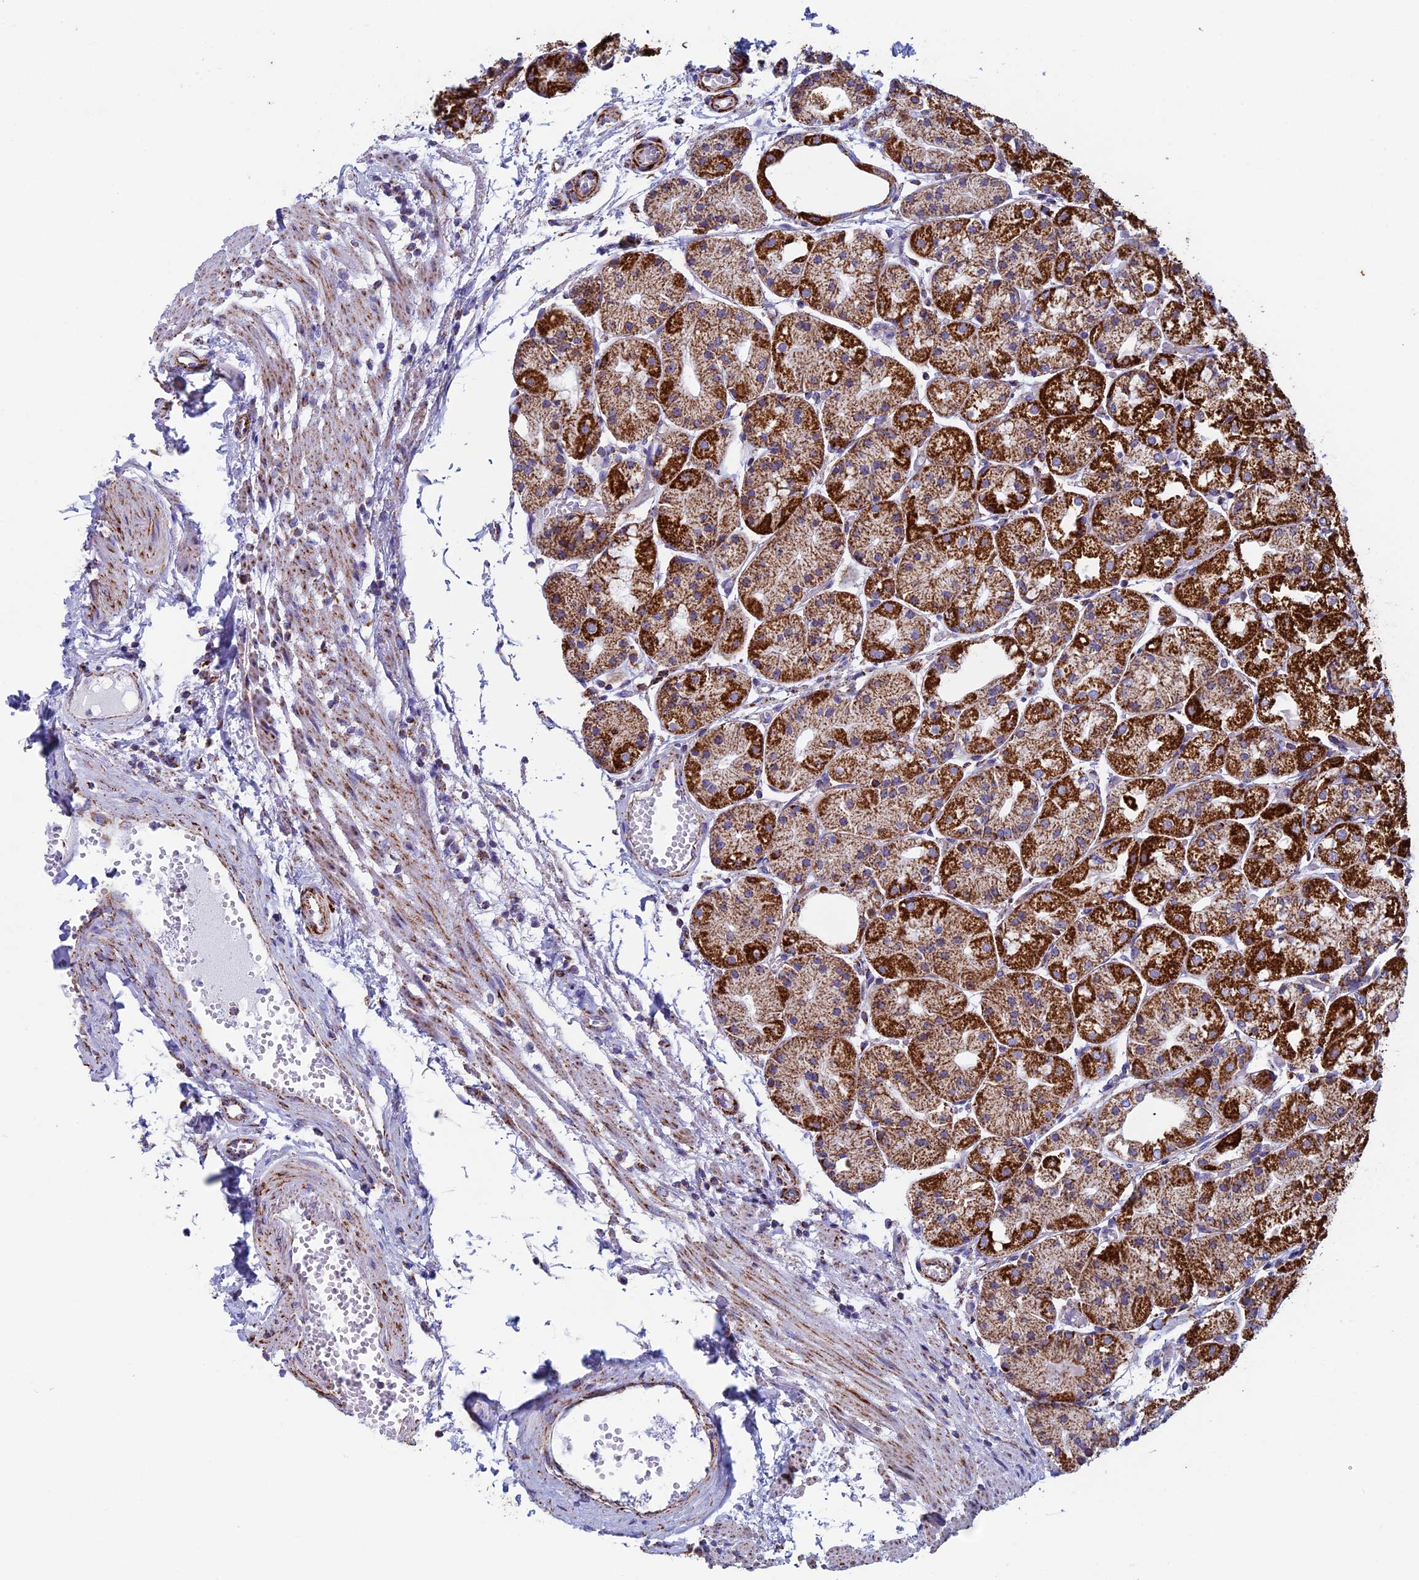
{"staining": {"intensity": "strong", "quantity": ">75%", "location": "cytoplasmic/membranous"}, "tissue": "stomach", "cell_type": "Glandular cells", "image_type": "normal", "snomed": [{"axis": "morphology", "description": "Normal tissue, NOS"}, {"axis": "topography", "description": "Stomach, upper"}], "caption": "The photomicrograph demonstrates staining of benign stomach, revealing strong cytoplasmic/membranous protein positivity (brown color) within glandular cells. (brown staining indicates protein expression, while blue staining denotes nuclei).", "gene": "UQCRFS1", "patient": {"sex": "male", "age": 72}}